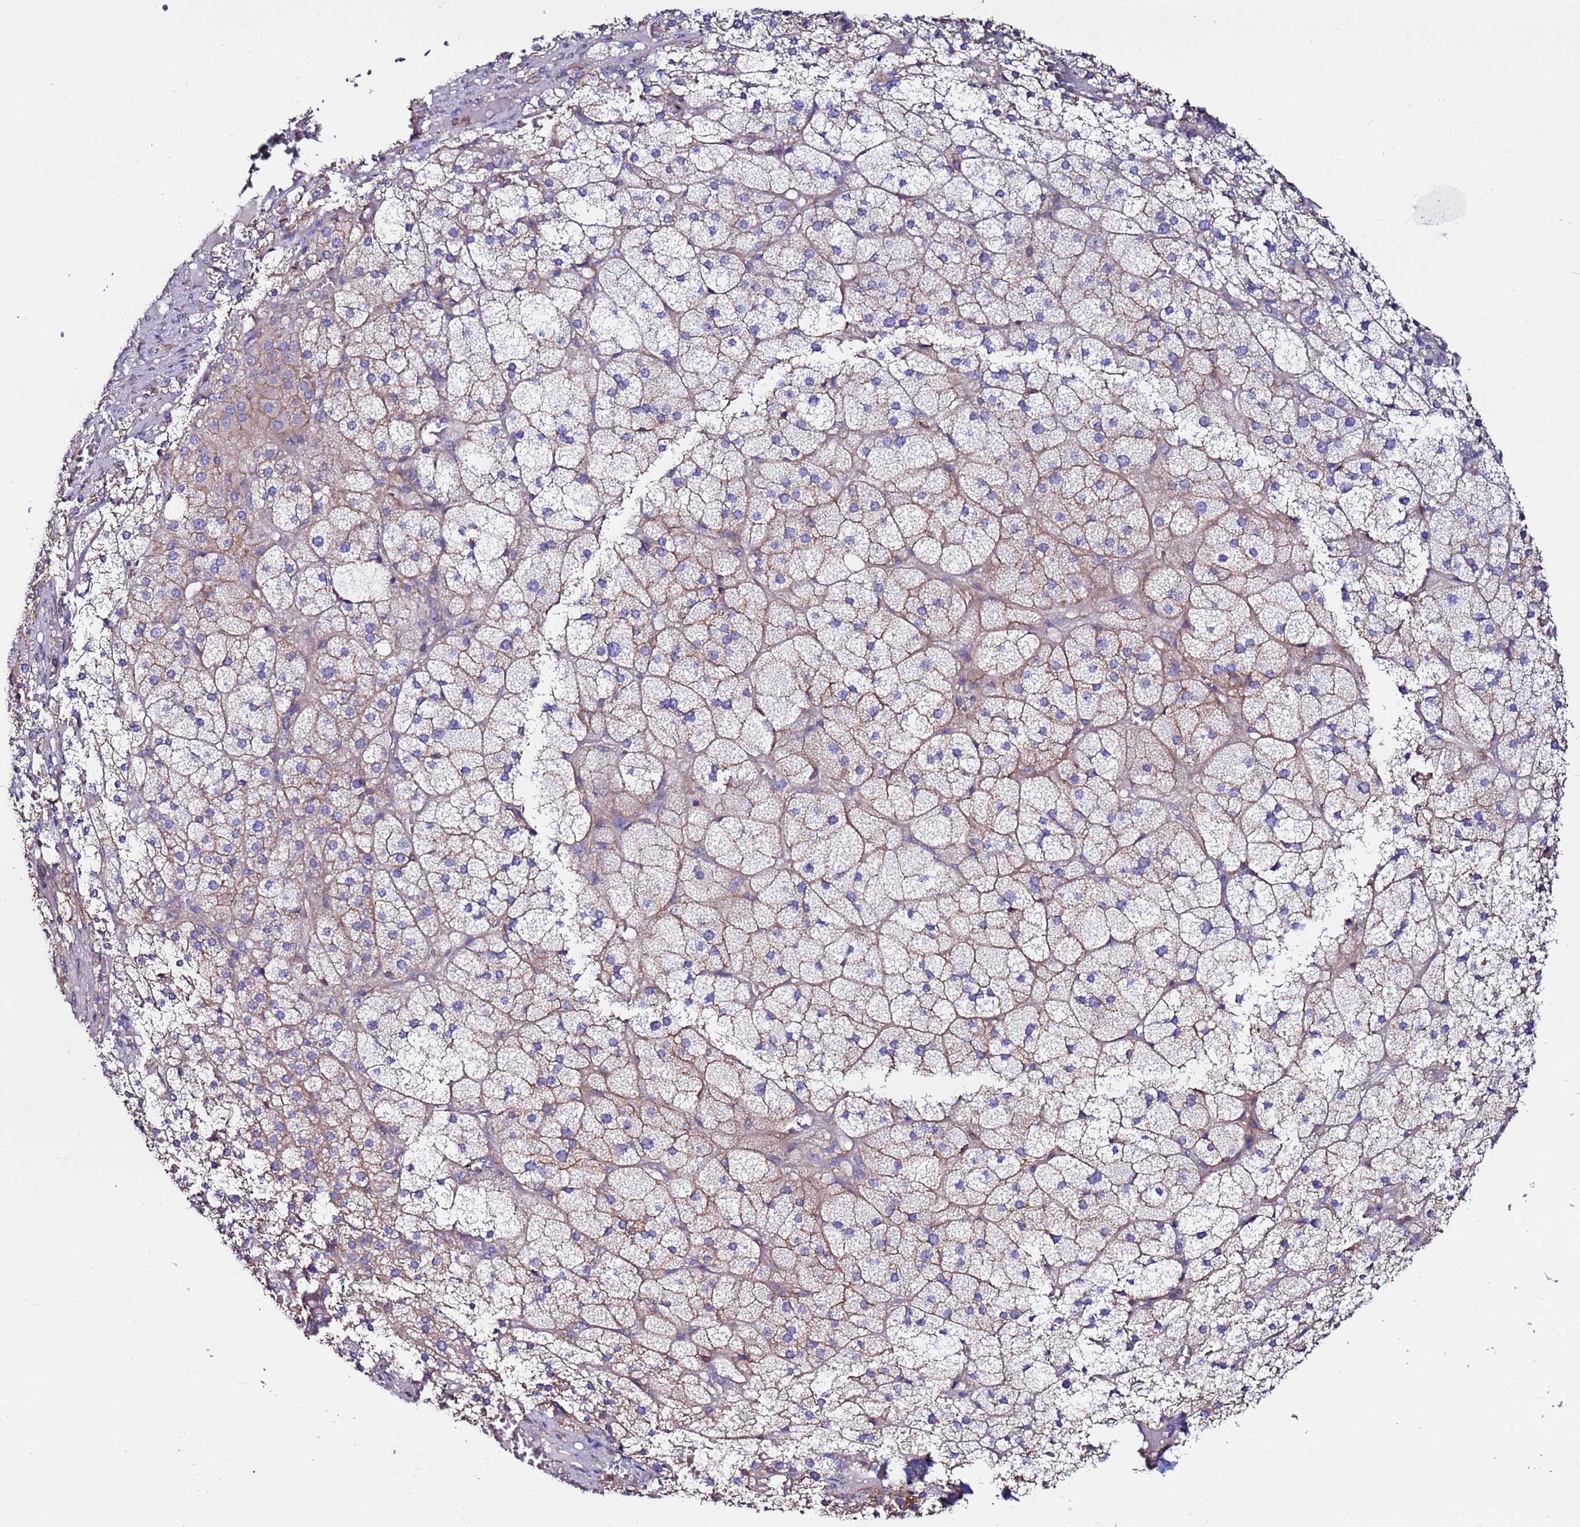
{"staining": {"intensity": "moderate", "quantity": "25%-75%", "location": "cytoplasmic/membranous"}, "tissue": "adrenal gland", "cell_type": "Glandular cells", "image_type": "normal", "snomed": [{"axis": "morphology", "description": "Normal tissue, NOS"}, {"axis": "topography", "description": "Adrenal gland"}], "caption": "A brown stain highlights moderate cytoplasmic/membranous expression of a protein in glandular cells of unremarkable human adrenal gland. The staining is performed using DAB brown chromogen to label protein expression. The nuclei are counter-stained blue using hematoxylin.", "gene": "POTEE", "patient": {"sex": "female", "age": 61}}